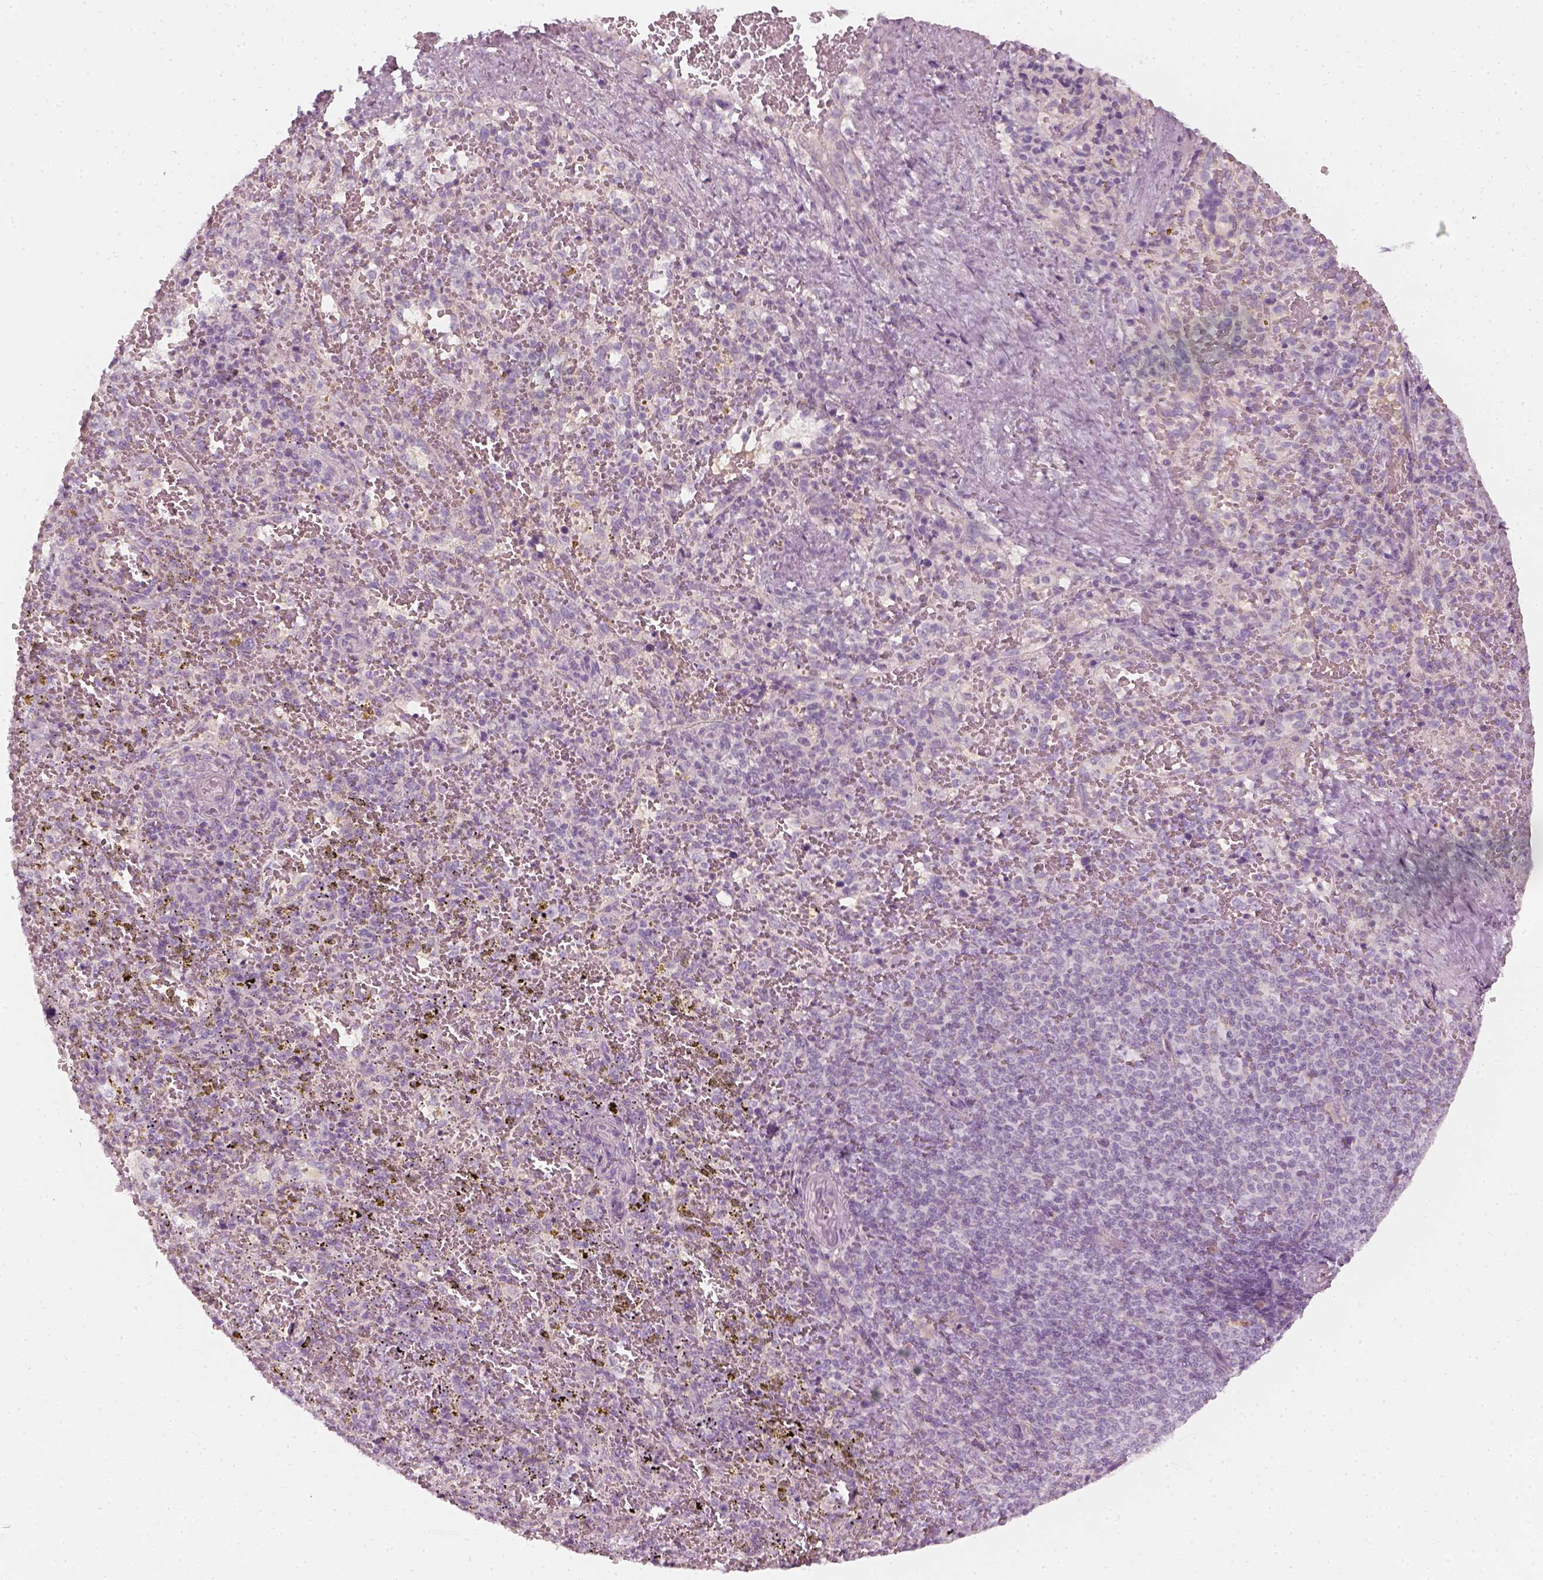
{"staining": {"intensity": "negative", "quantity": "none", "location": "none"}, "tissue": "spleen", "cell_type": "Cells in red pulp", "image_type": "normal", "snomed": [{"axis": "morphology", "description": "Normal tissue, NOS"}, {"axis": "topography", "description": "Spleen"}], "caption": "High power microscopy image of an immunohistochemistry (IHC) image of benign spleen, revealing no significant expression in cells in red pulp. (IHC, brightfield microscopy, high magnification).", "gene": "PRAME", "patient": {"sex": "female", "age": 50}}